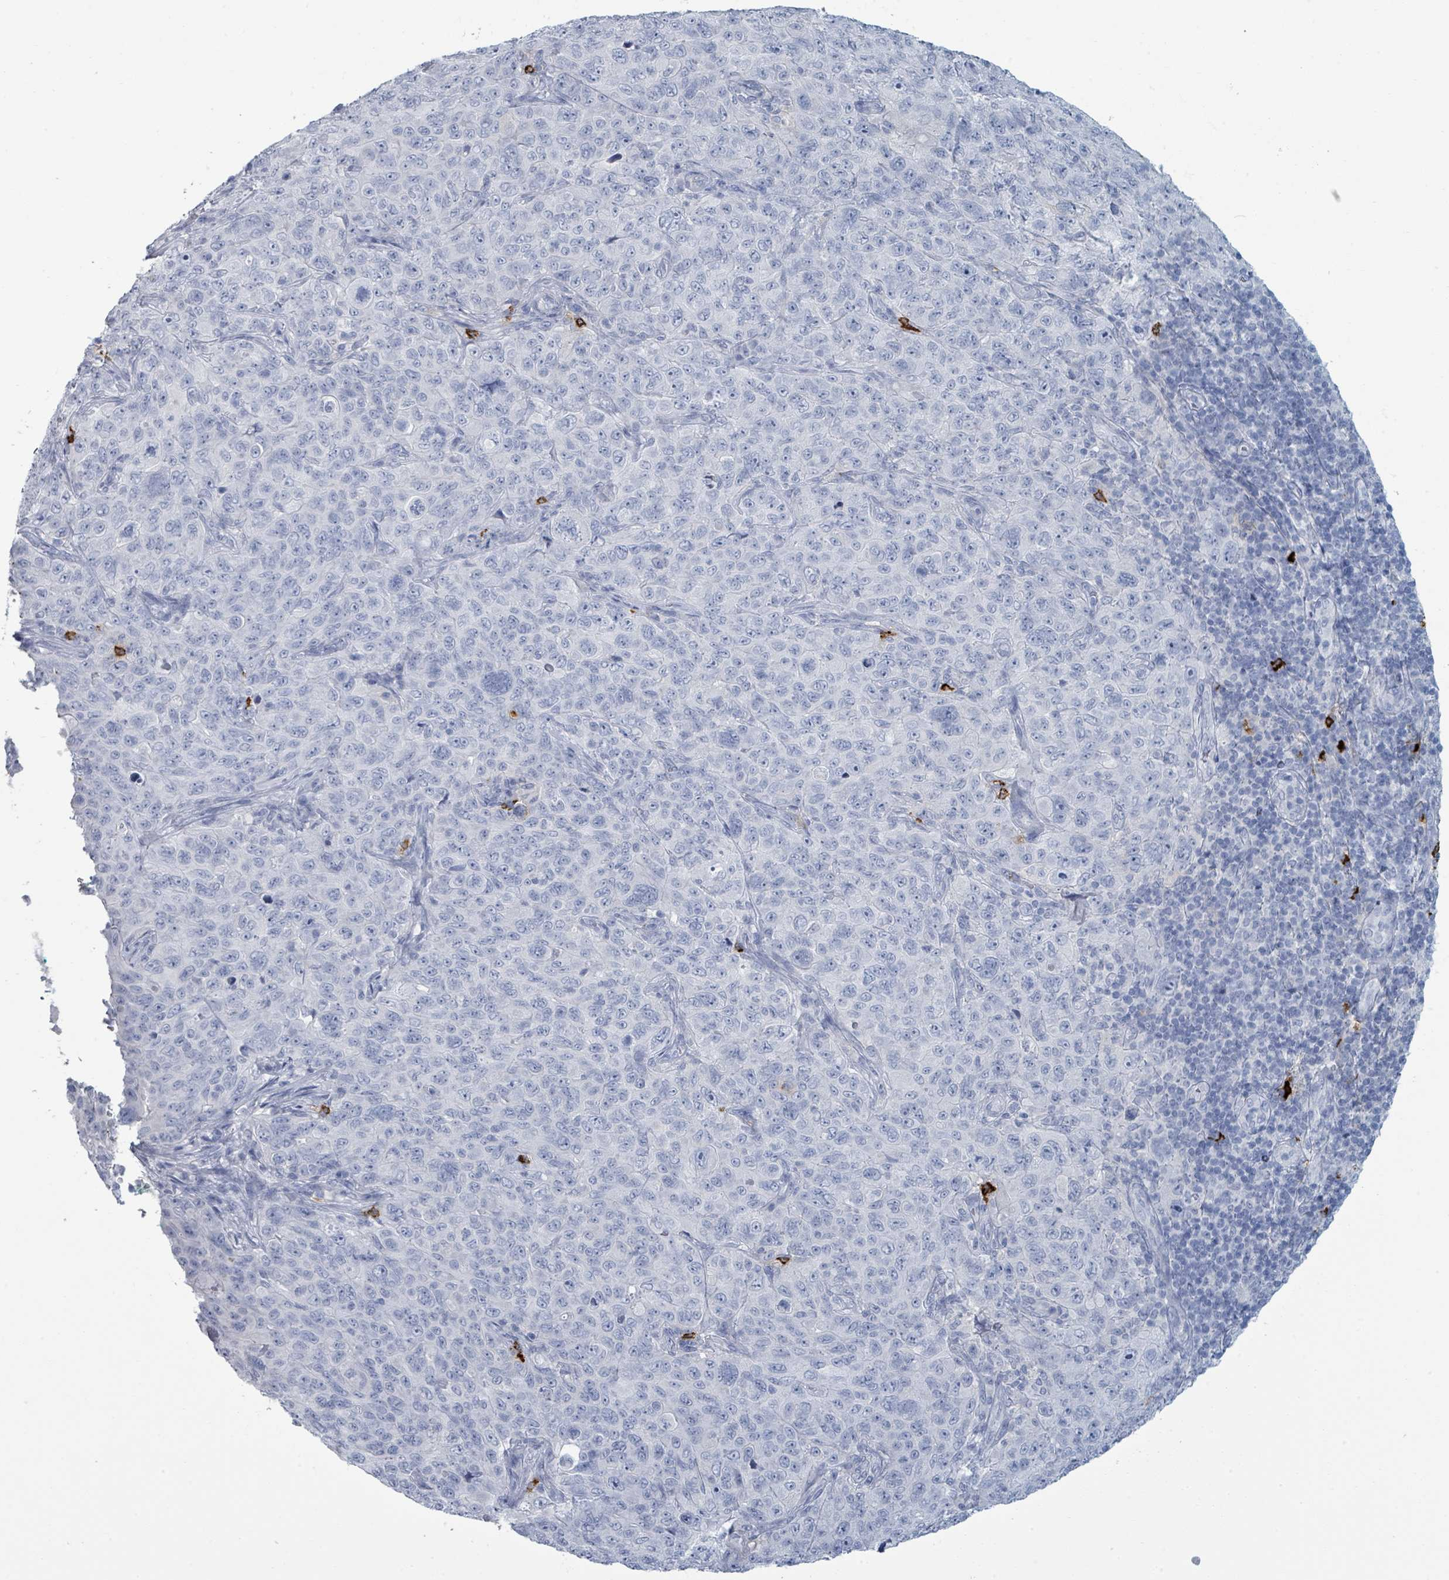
{"staining": {"intensity": "negative", "quantity": "none", "location": "none"}, "tissue": "pancreatic cancer", "cell_type": "Tumor cells", "image_type": "cancer", "snomed": [{"axis": "morphology", "description": "Adenocarcinoma, NOS"}, {"axis": "topography", "description": "Pancreas"}], "caption": "The micrograph exhibits no staining of tumor cells in pancreatic cancer (adenocarcinoma).", "gene": "VPS13D", "patient": {"sex": "male", "age": 68}}